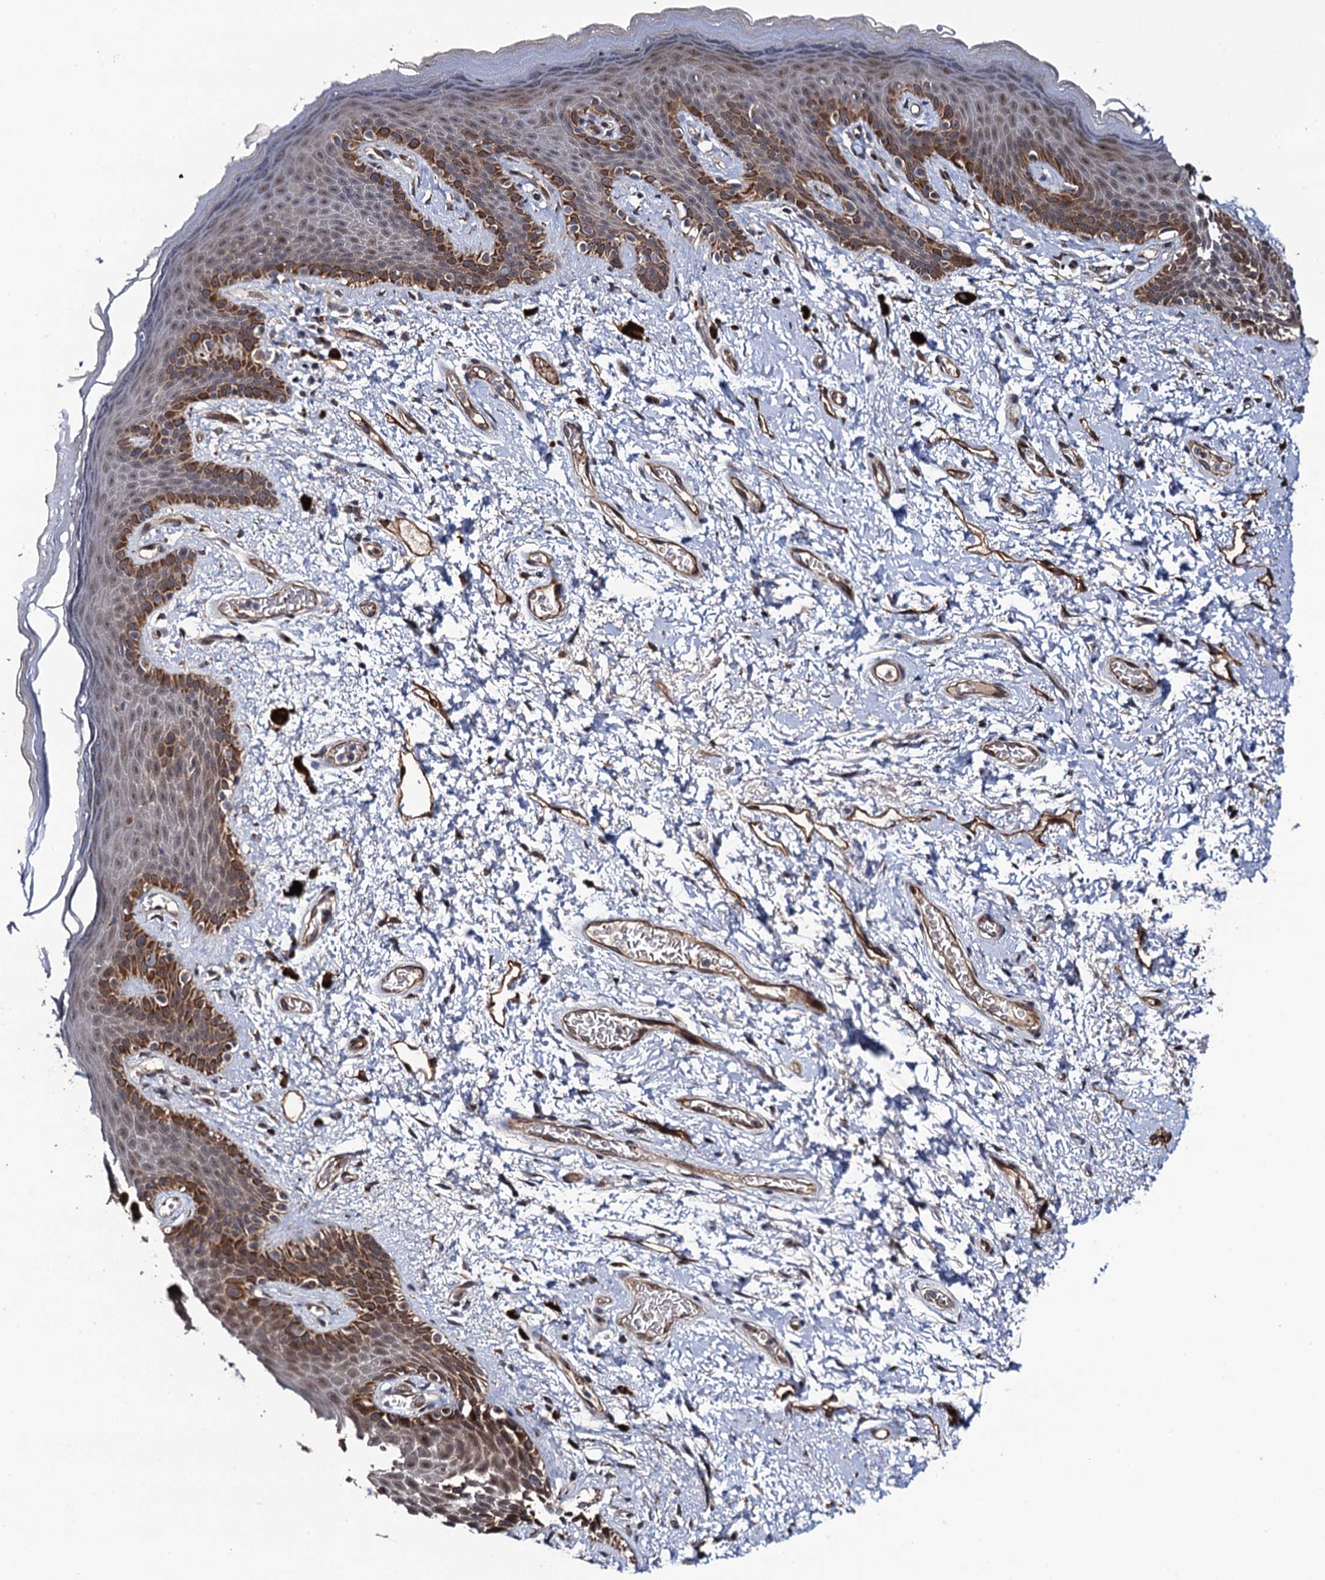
{"staining": {"intensity": "moderate", "quantity": "25%-75%", "location": "cytoplasmic/membranous"}, "tissue": "skin", "cell_type": "Epidermal cells", "image_type": "normal", "snomed": [{"axis": "morphology", "description": "Normal tissue, NOS"}, {"axis": "topography", "description": "Anal"}], "caption": "This photomicrograph displays IHC staining of benign human skin, with medium moderate cytoplasmic/membranous expression in about 25%-75% of epidermal cells.", "gene": "LRRC63", "patient": {"sex": "female", "age": 46}}